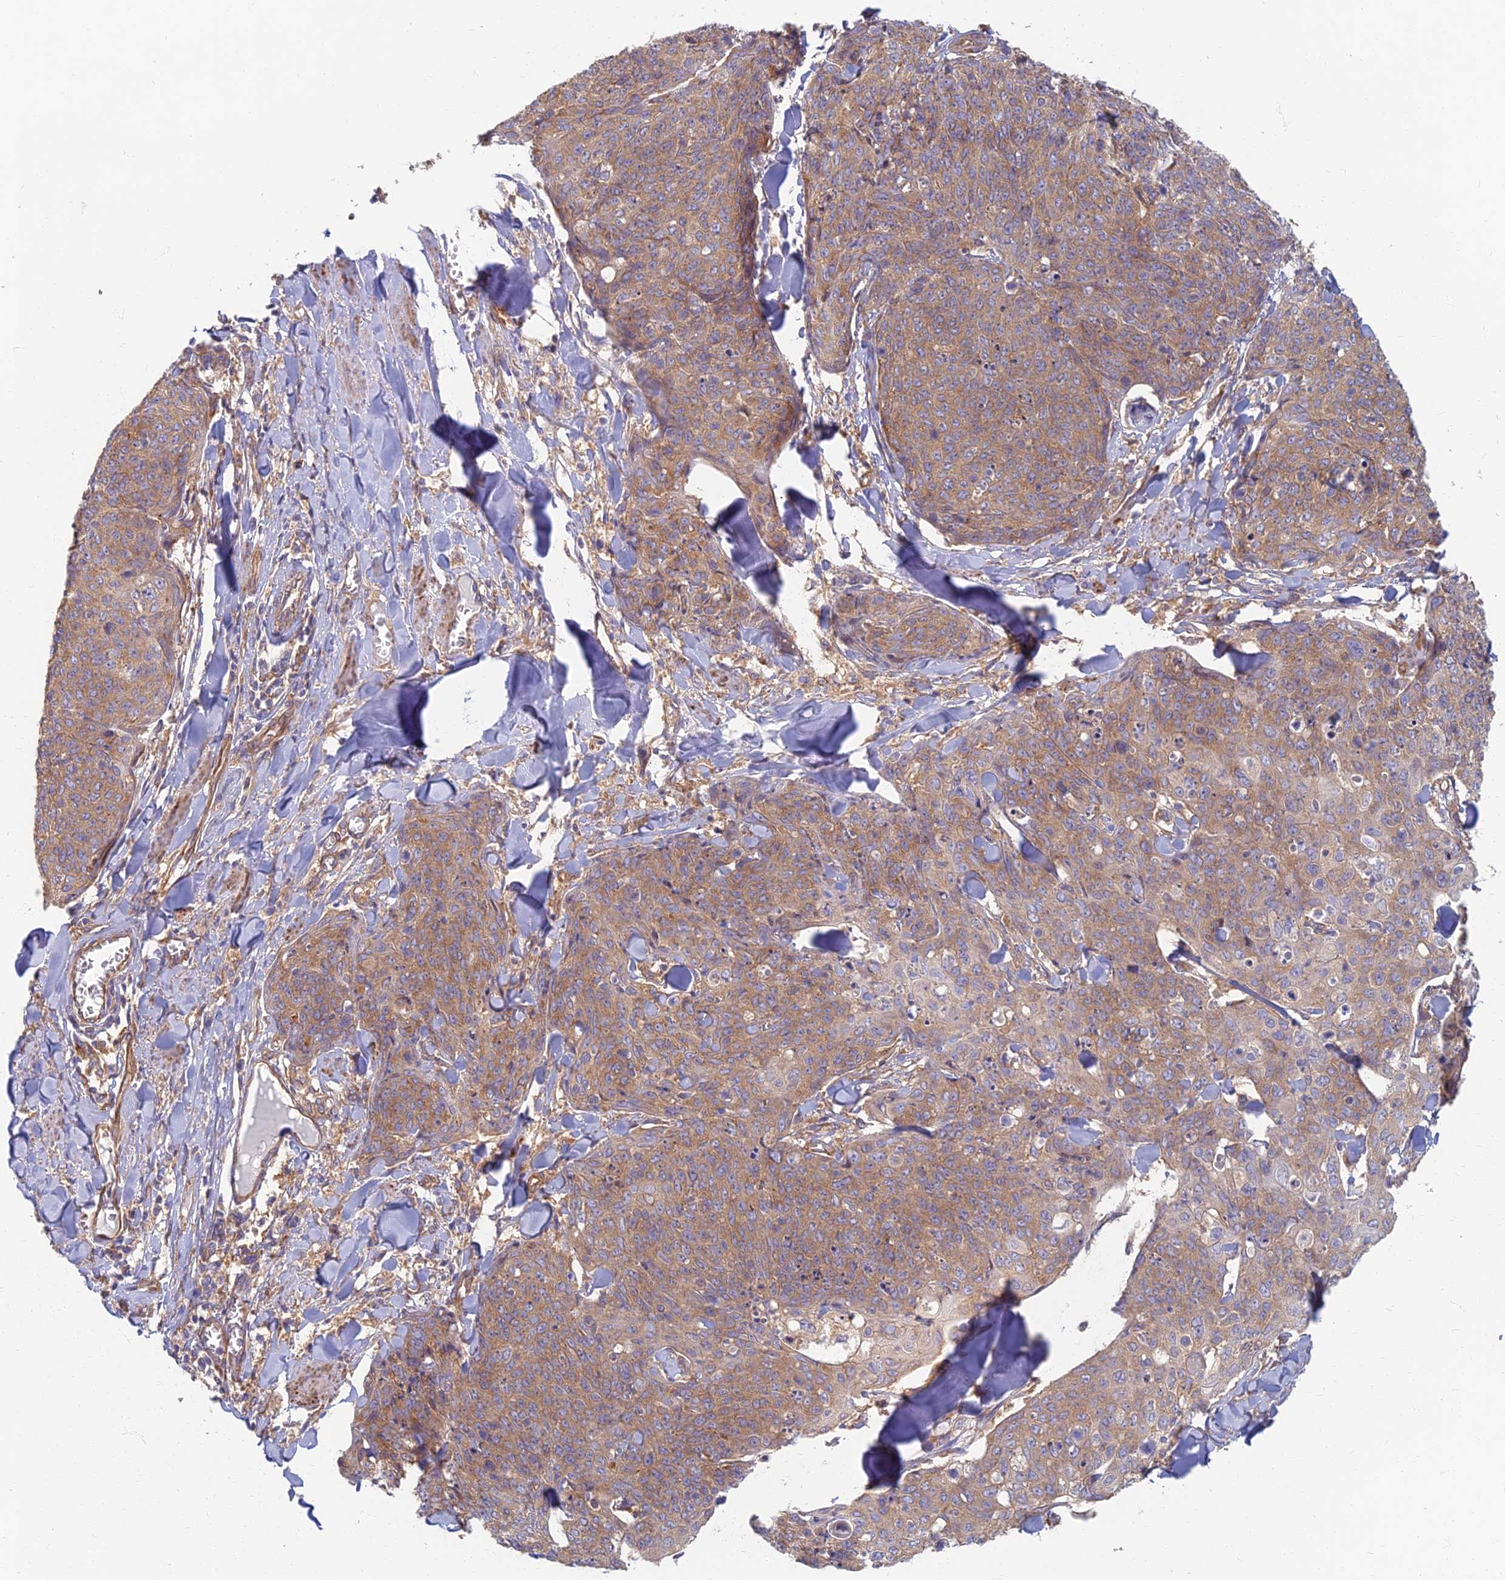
{"staining": {"intensity": "moderate", "quantity": ">75%", "location": "cytoplasmic/membranous"}, "tissue": "skin cancer", "cell_type": "Tumor cells", "image_type": "cancer", "snomed": [{"axis": "morphology", "description": "Squamous cell carcinoma, NOS"}, {"axis": "topography", "description": "Skin"}, {"axis": "topography", "description": "Vulva"}], "caption": "There is medium levels of moderate cytoplasmic/membranous expression in tumor cells of skin cancer, as demonstrated by immunohistochemical staining (brown color).", "gene": "RBSN", "patient": {"sex": "female", "age": 85}}